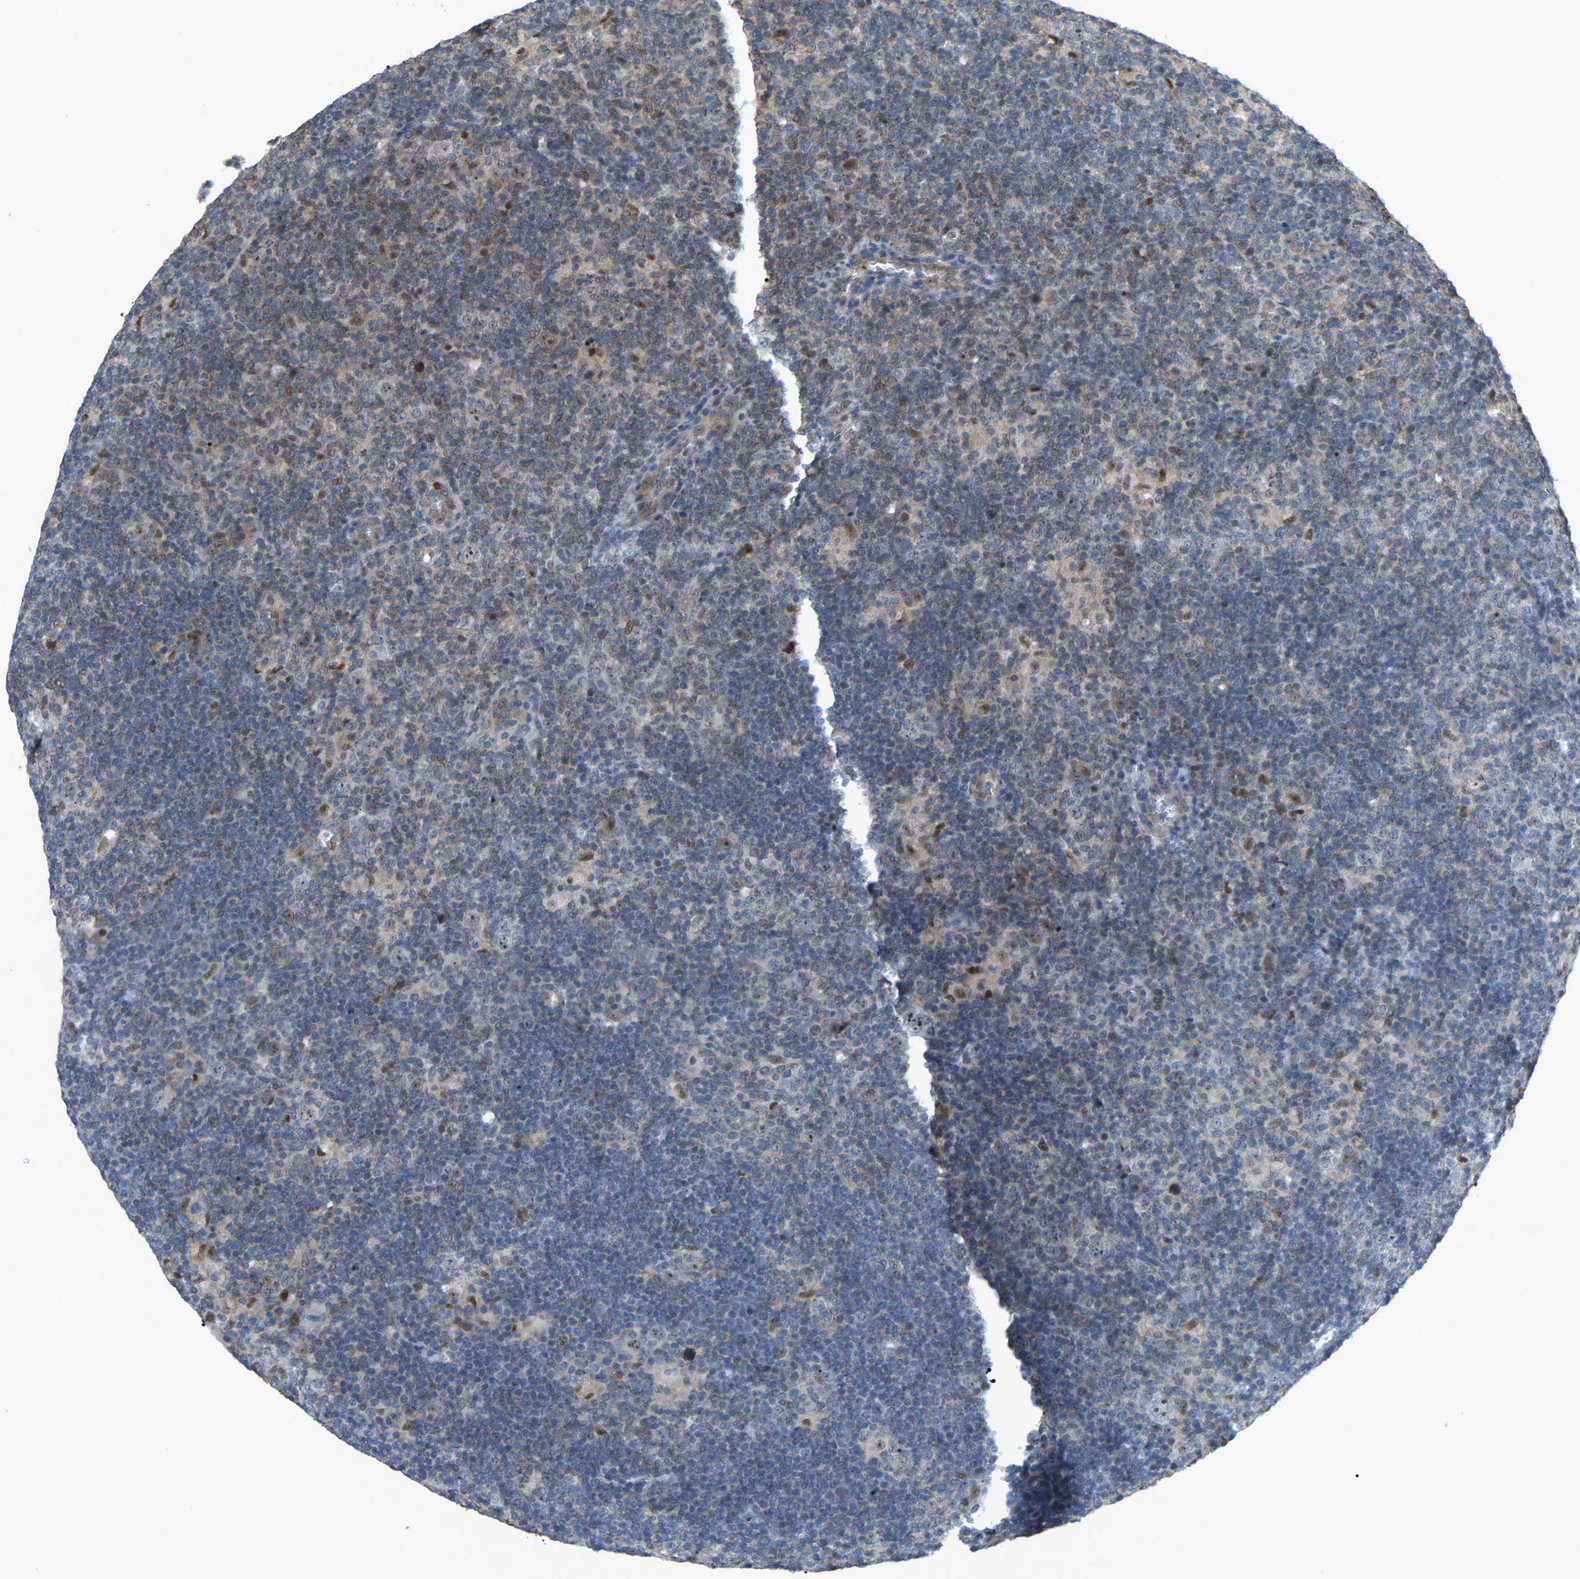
{"staining": {"intensity": "weak", "quantity": ">75%", "location": "nuclear"}, "tissue": "lymphoma", "cell_type": "Tumor cells", "image_type": "cancer", "snomed": [{"axis": "morphology", "description": "Hodgkin's disease, NOS"}, {"axis": "topography", "description": "Lymph node"}], "caption": "Tumor cells display low levels of weak nuclear staining in about >75% of cells in lymphoma. The staining is performed using DAB (3,3'-diaminobenzidine) brown chromogen to label protein expression. The nuclei are counter-stained blue using hematoxylin.", "gene": "CROT", "patient": {"sex": "female", "age": 57}}